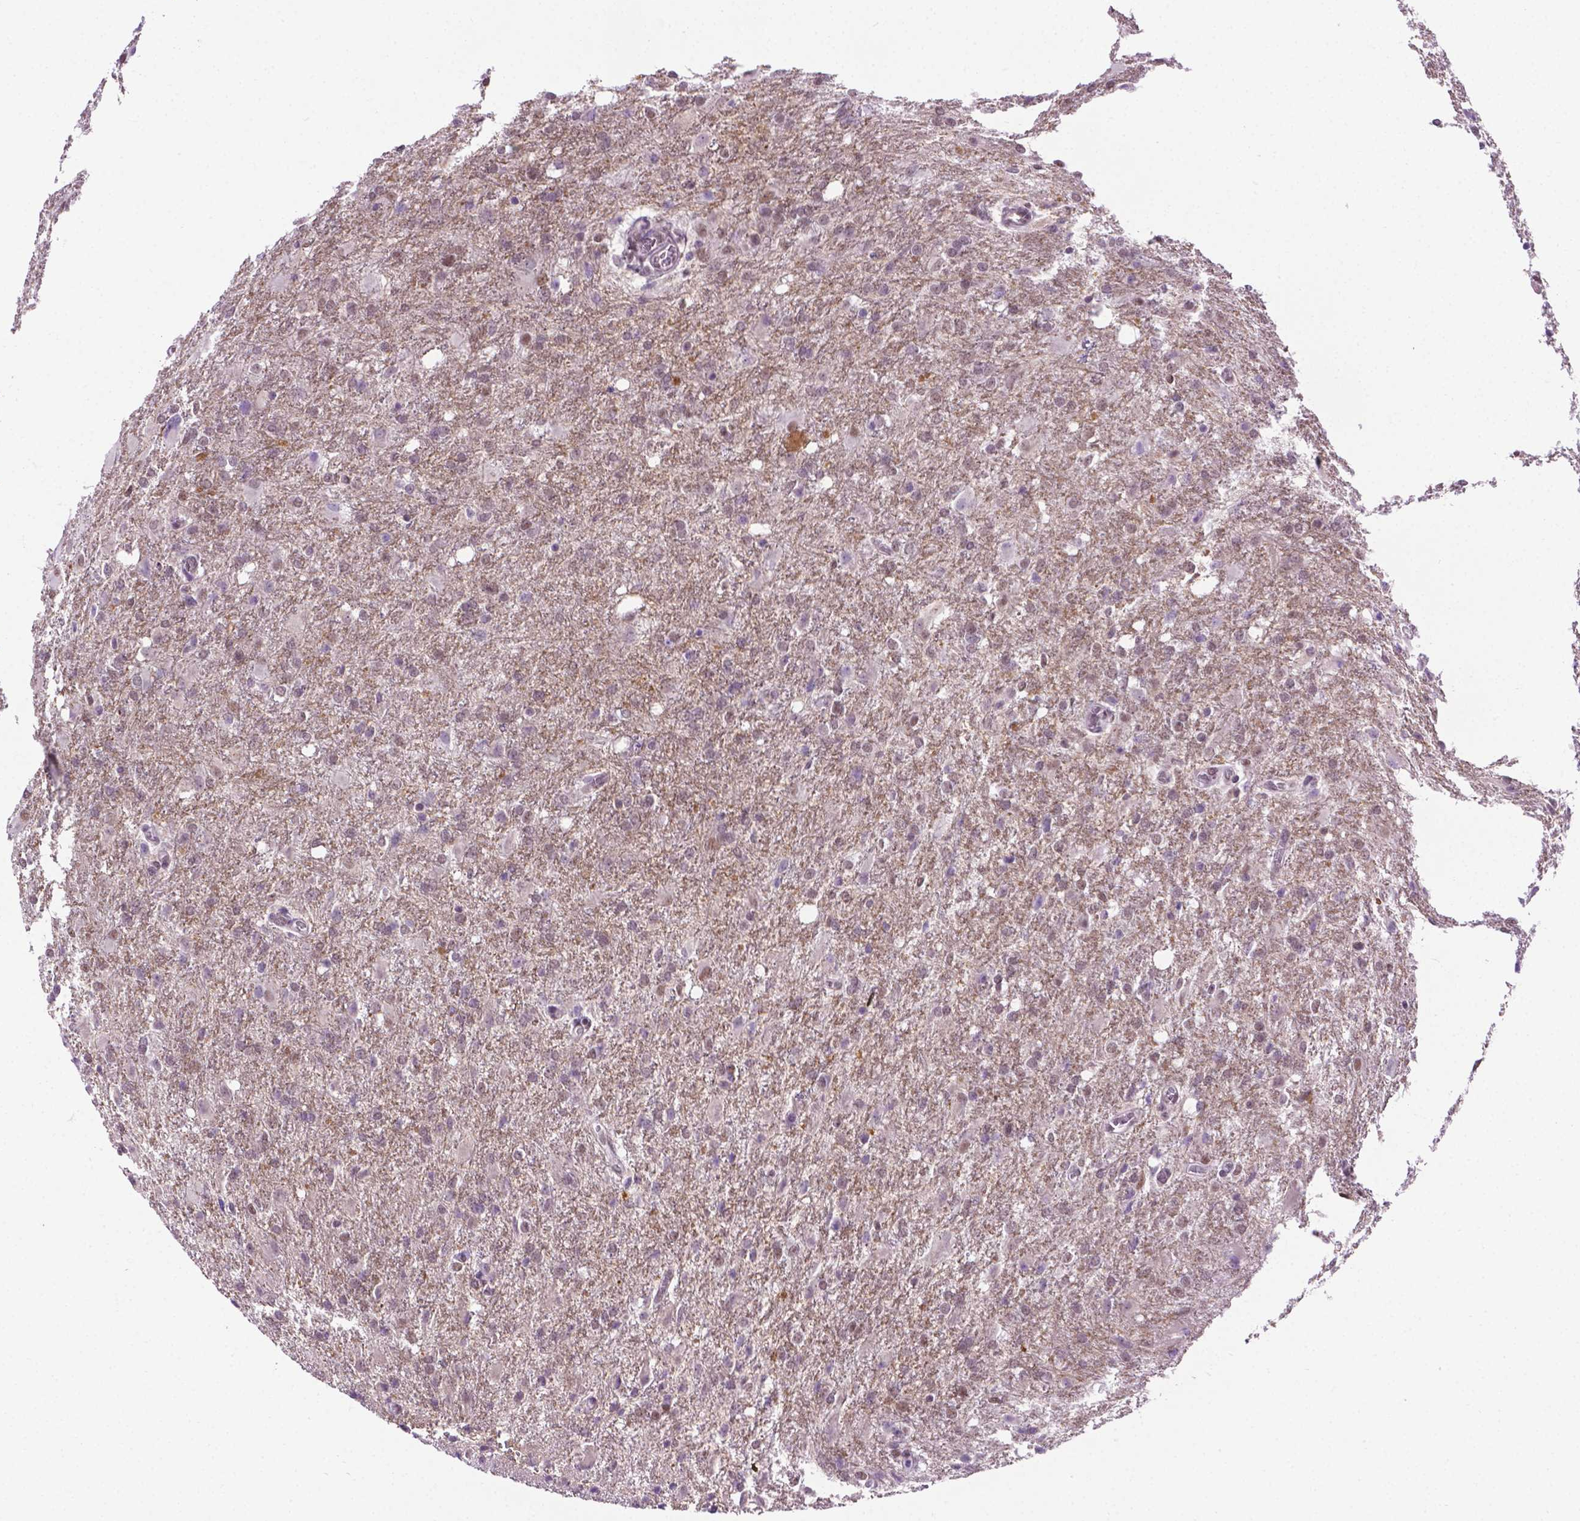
{"staining": {"intensity": "negative", "quantity": "none", "location": "none"}, "tissue": "glioma", "cell_type": "Tumor cells", "image_type": "cancer", "snomed": [{"axis": "morphology", "description": "Glioma, malignant, High grade"}, {"axis": "topography", "description": "Brain"}], "caption": "Histopathology image shows no significant protein positivity in tumor cells of high-grade glioma (malignant).", "gene": "ABI2", "patient": {"sex": "male", "age": 68}}